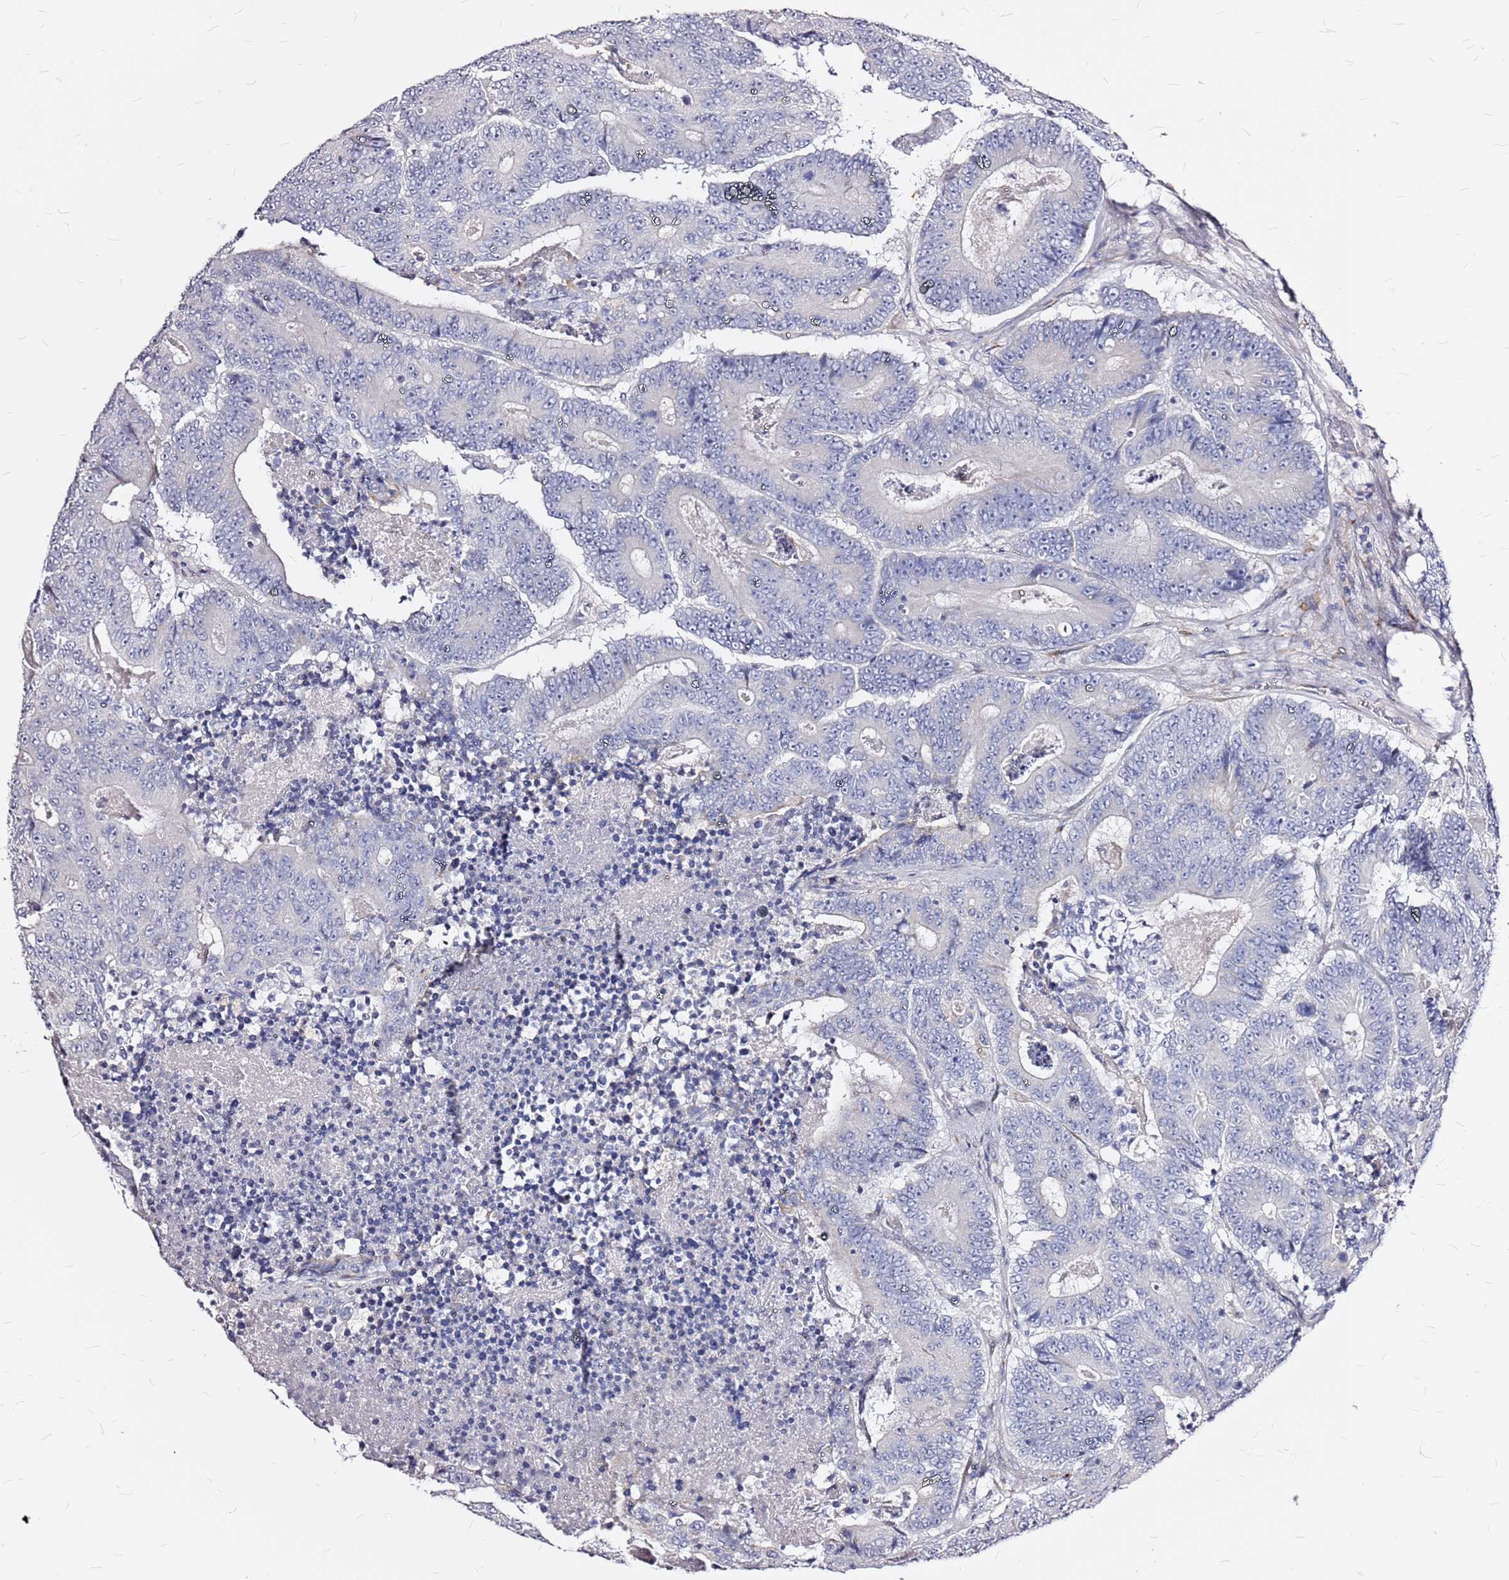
{"staining": {"intensity": "negative", "quantity": "none", "location": "none"}, "tissue": "colorectal cancer", "cell_type": "Tumor cells", "image_type": "cancer", "snomed": [{"axis": "morphology", "description": "Adenocarcinoma, NOS"}, {"axis": "topography", "description": "Colon"}], "caption": "Colorectal adenocarcinoma stained for a protein using immunohistochemistry shows no positivity tumor cells.", "gene": "CASD1", "patient": {"sex": "male", "age": 83}}